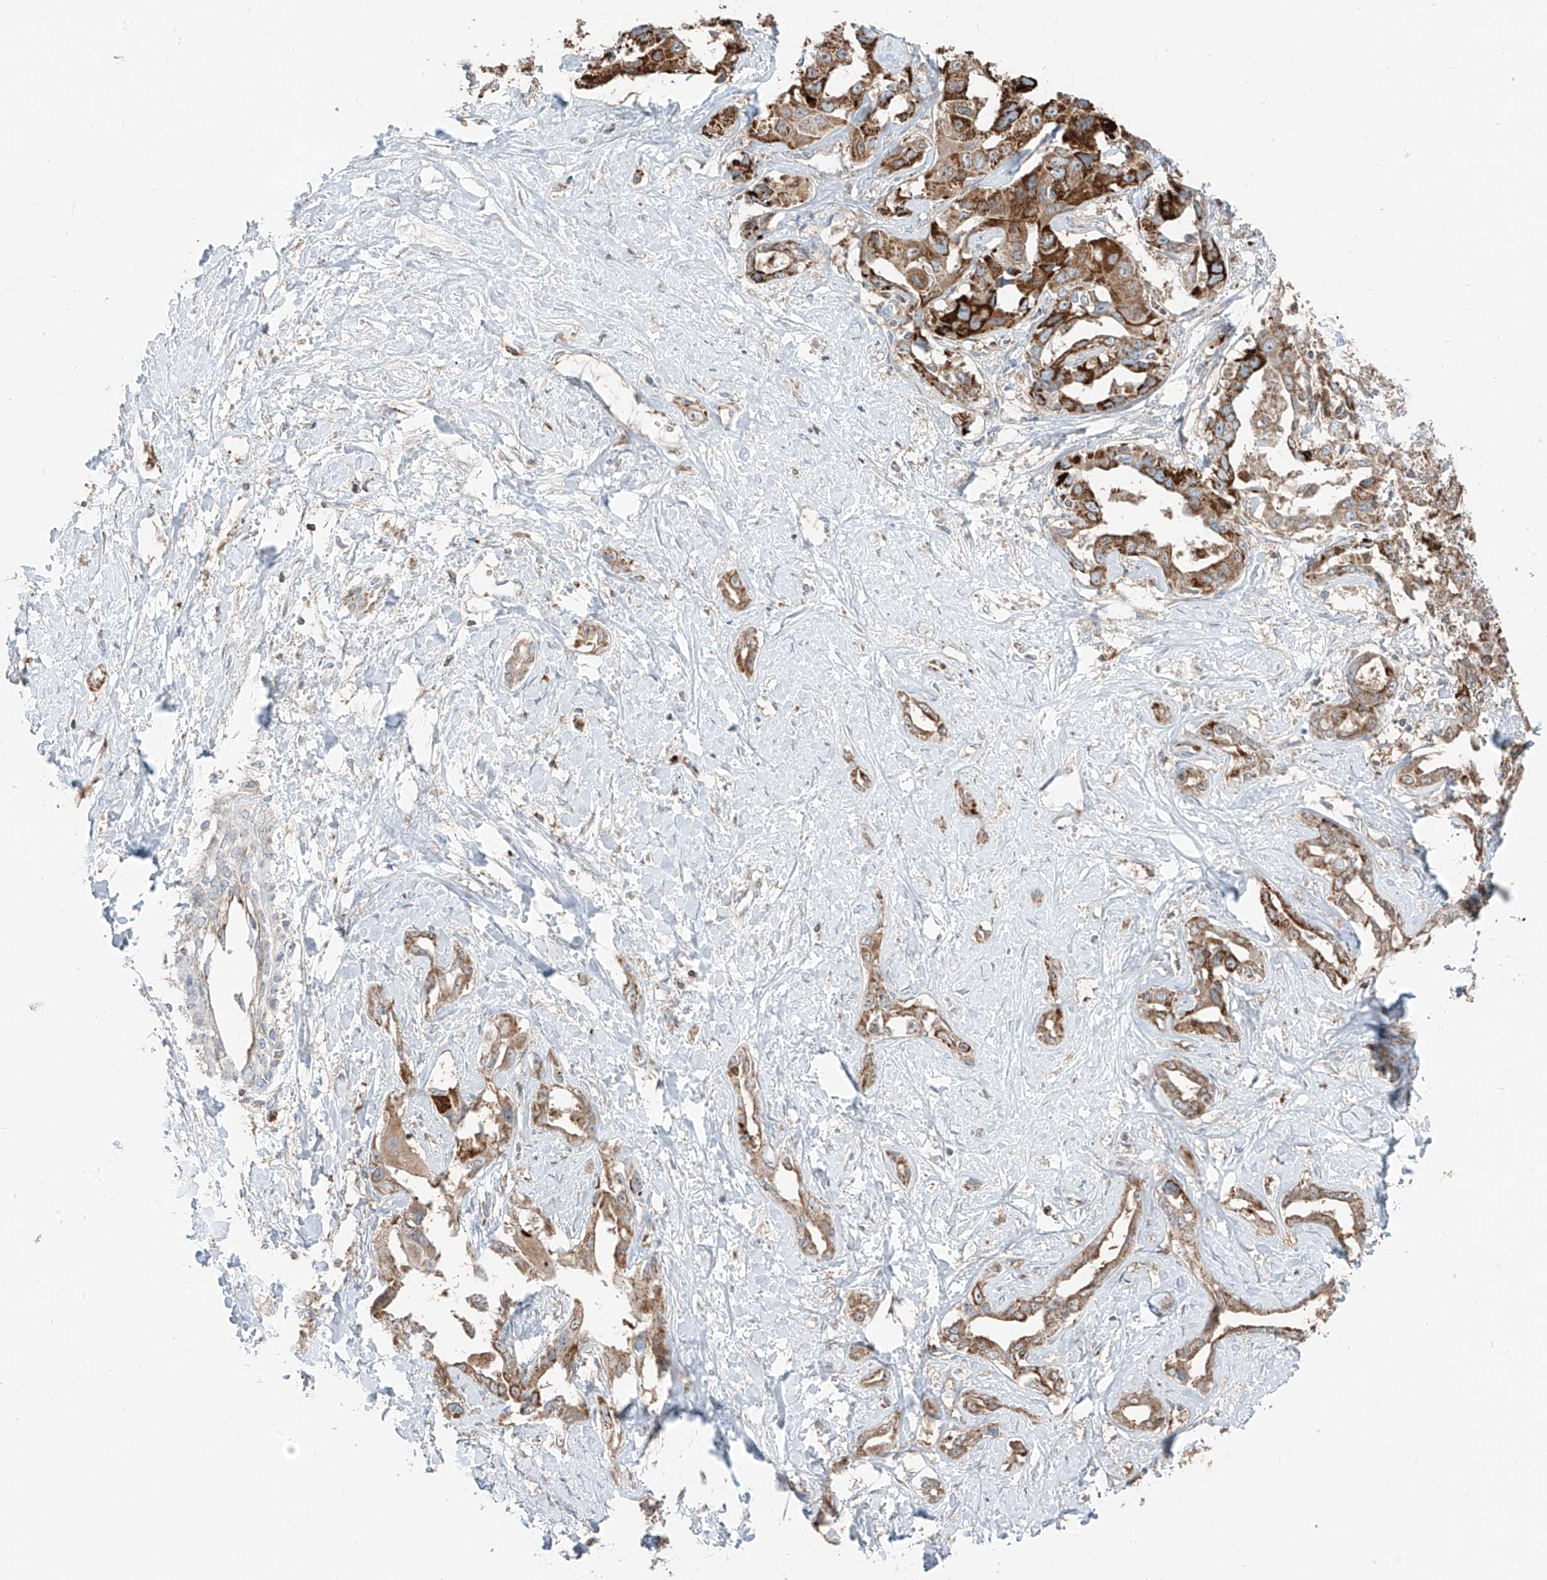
{"staining": {"intensity": "strong", "quantity": ">75%", "location": "cytoplasmic/membranous"}, "tissue": "liver cancer", "cell_type": "Tumor cells", "image_type": "cancer", "snomed": [{"axis": "morphology", "description": "Cholangiocarcinoma"}, {"axis": "topography", "description": "Liver"}], "caption": "An immunohistochemistry image of tumor tissue is shown. Protein staining in brown labels strong cytoplasmic/membranous positivity in liver cancer within tumor cells. (DAB IHC, brown staining for protein, blue staining for nuclei).", "gene": "ETHE1", "patient": {"sex": "male", "age": 59}}